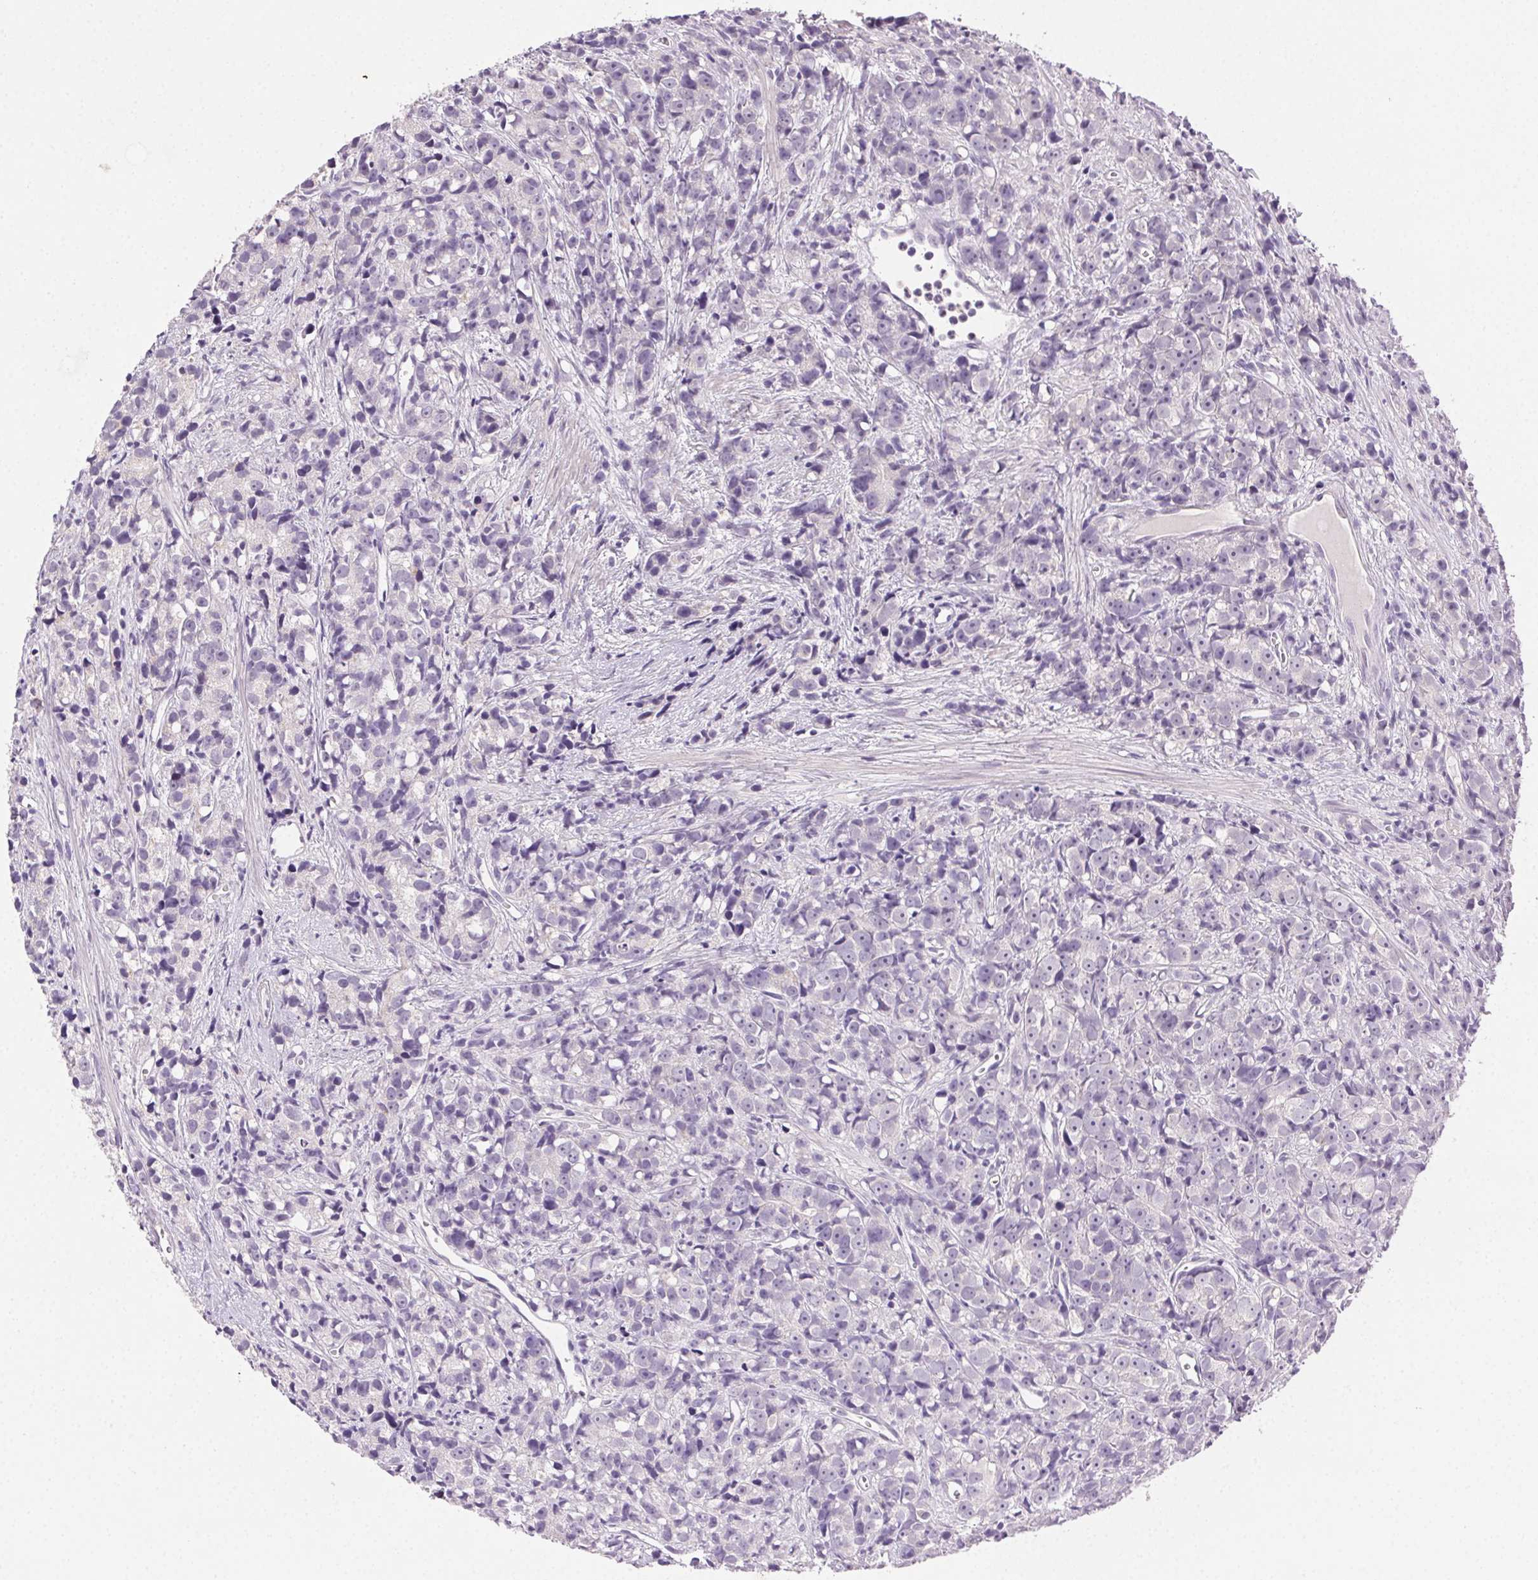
{"staining": {"intensity": "negative", "quantity": "none", "location": "none"}, "tissue": "prostate cancer", "cell_type": "Tumor cells", "image_type": "cancer", "snomed": [{"axis": "morphology", "description": "Adenocarcinoma, High grade"}, {"axis": "topography", "description": "Prostate"}], "caption": "Prostate cancer stained for a protein using immunohistochemistry (IHC) demonstrates no expression tumor cells.", "gene": "CLDN10", "patient": {"sex": "male", "age": 77}}